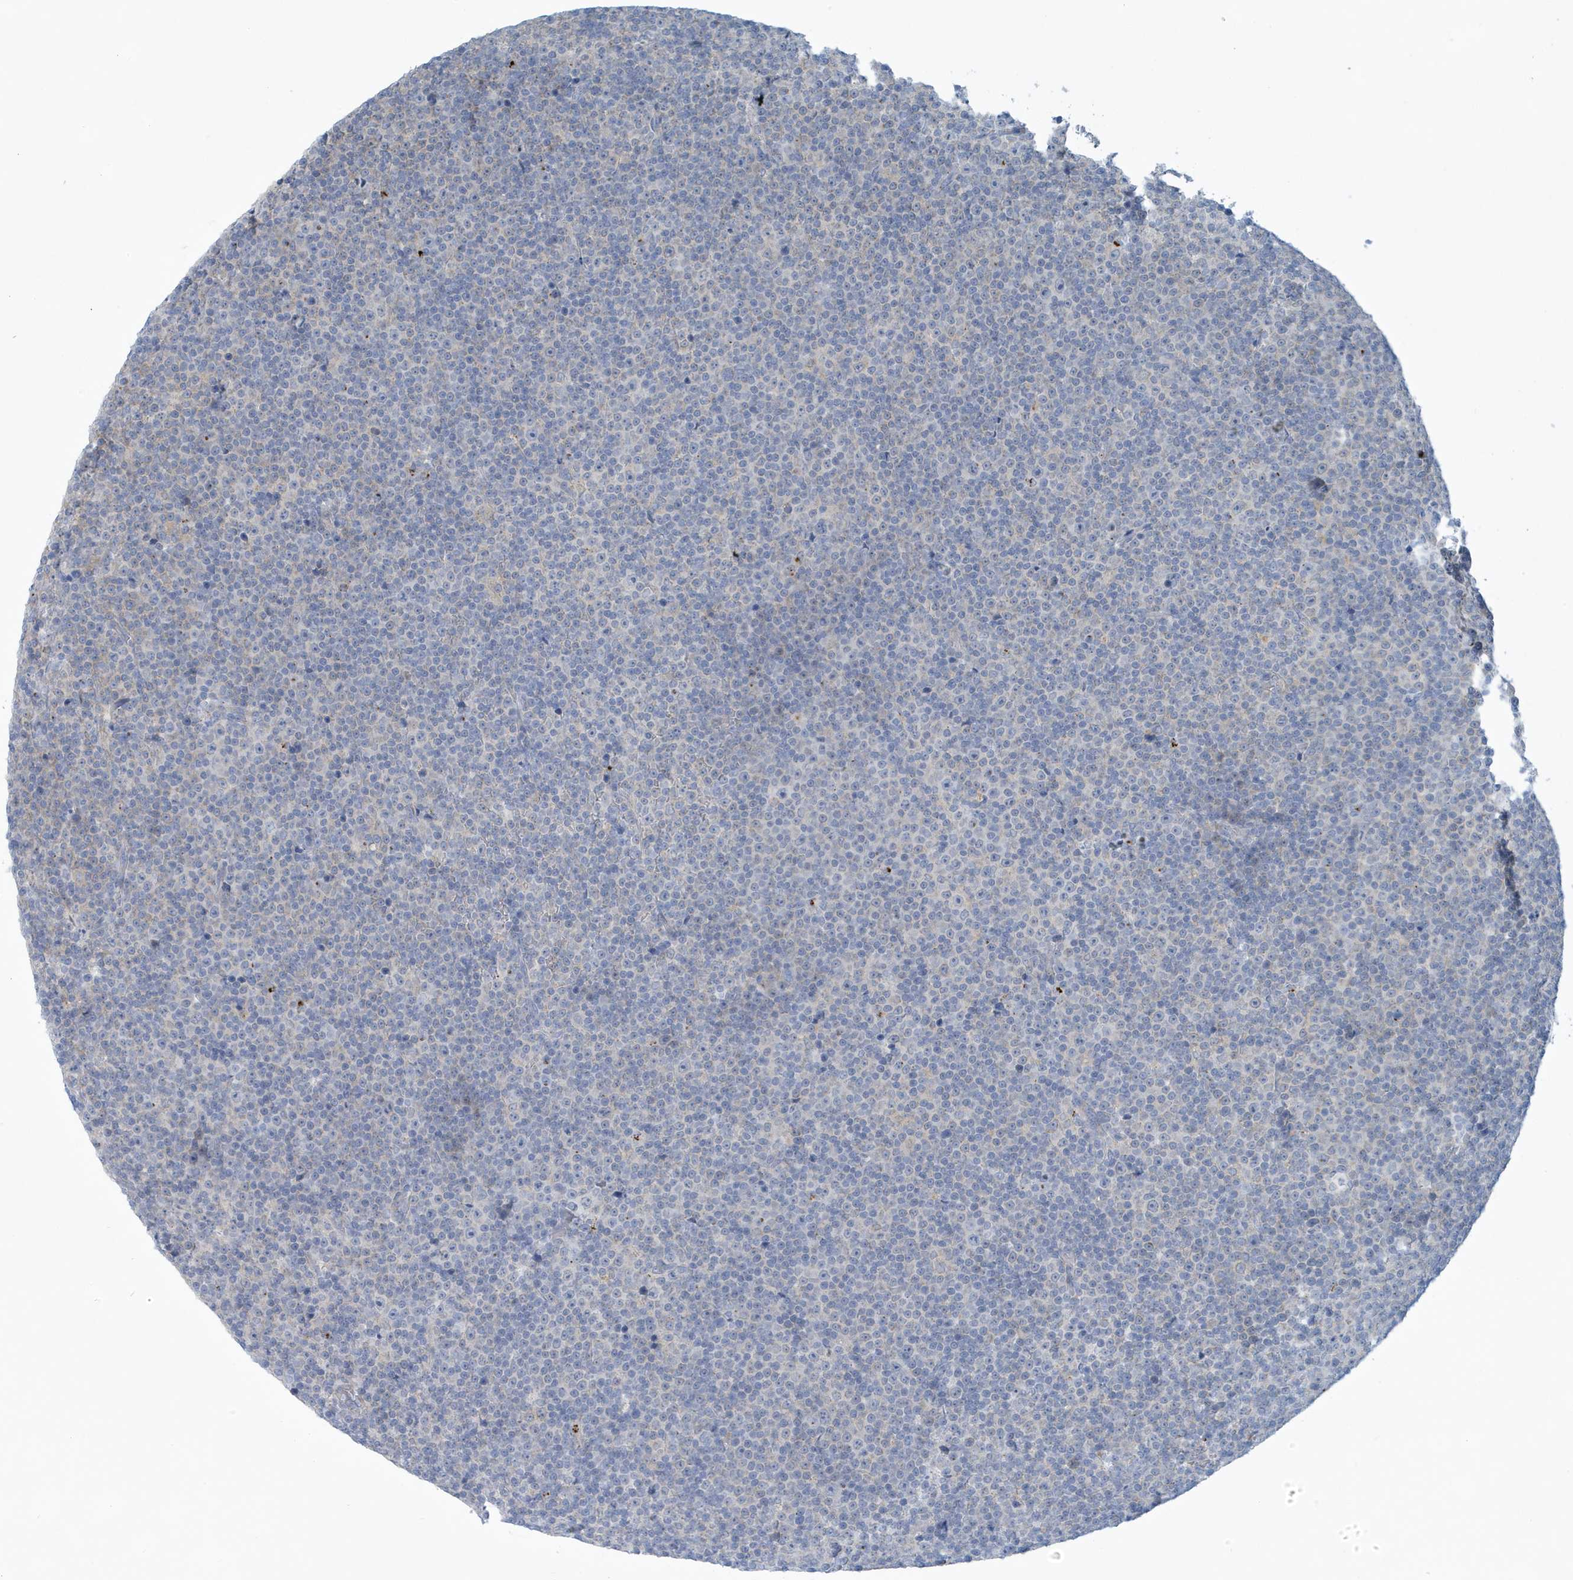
{"staining": {"intensity": "negative", "quantity": "none", "location": "none"}, "tissue": "lymphoma", "cell_type": "Tumor cells", "image_type": "cancer", "snomed": [{"axis": "morphology", "description": "Malignant lymphoma, non-Hodgkin's type, Low grade"}, {"axis": "topography", "description": "Lymph node"}], "caption": "An immunohistochemistry (IHC) micrograph of low-grade malignant lymphoma, non-Hodgkin's type is shown. There is no staining in tumor cells of low-grade malignant lymphoma, non-Hodgkin's type.", "gene": "VTA1", "patient": {"sex": "female", "age": 67}}